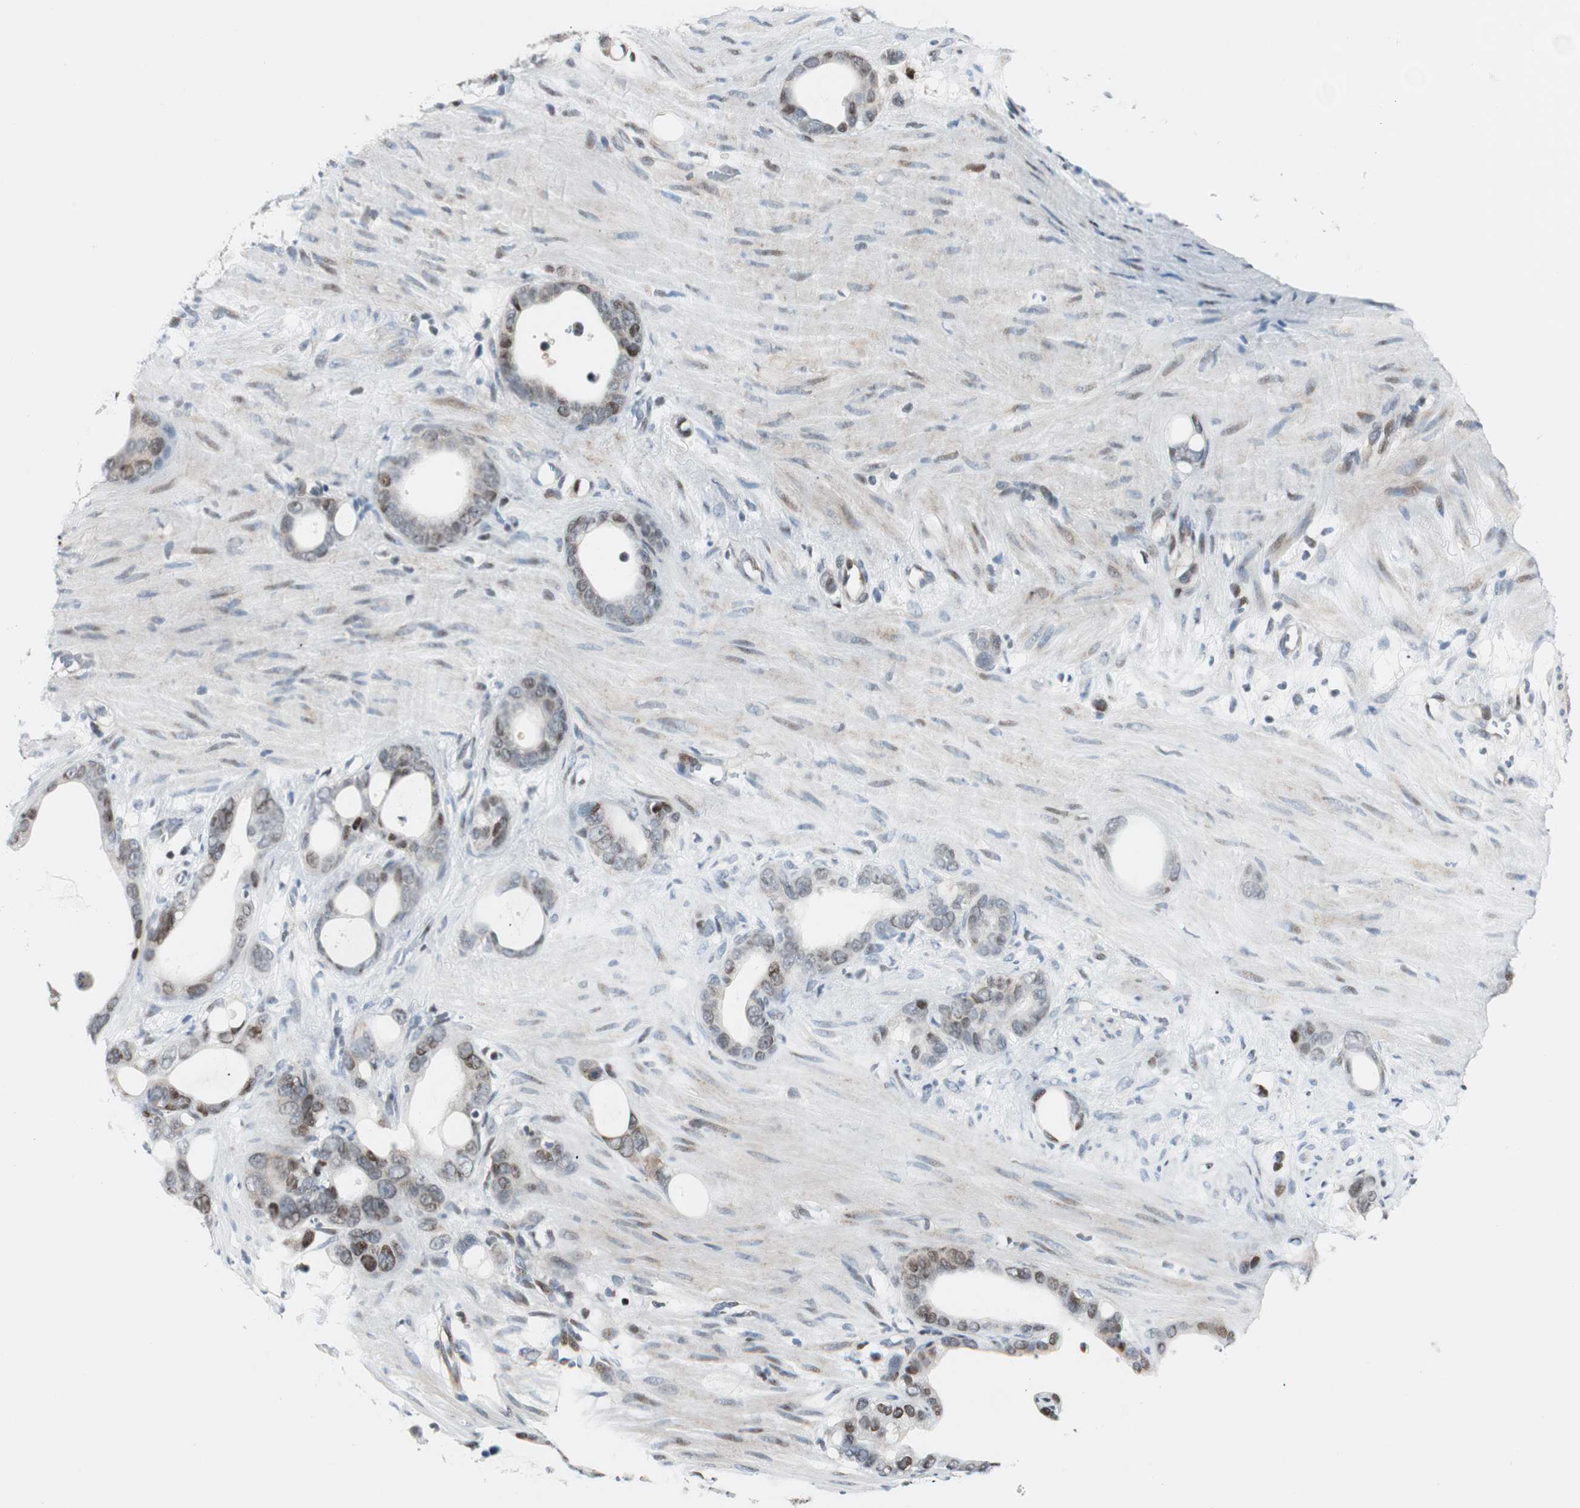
{"staining": {"intensity": "moderate", "quantity": "<25%", "location": "cytoplasmic/membranous,nuclear"}, "tissue": "stomach cancer", "cell_type": "Tumor cells", "image_type": "cancer", "snomed": [{"axis": "morphology", "description": "Adenocarcinoma, NOS"}, {"axis": "topography", "description": "Stomach"}], "caption": "Human stomach adenocarcinoma stained for a protein (brown) exhibits moderate cytoplasmic/membranous and nuclear positive expression in approximately <25% of tumor cells.", "gene": "RAD1", "patient": {"sex": "female", "age": 75}}